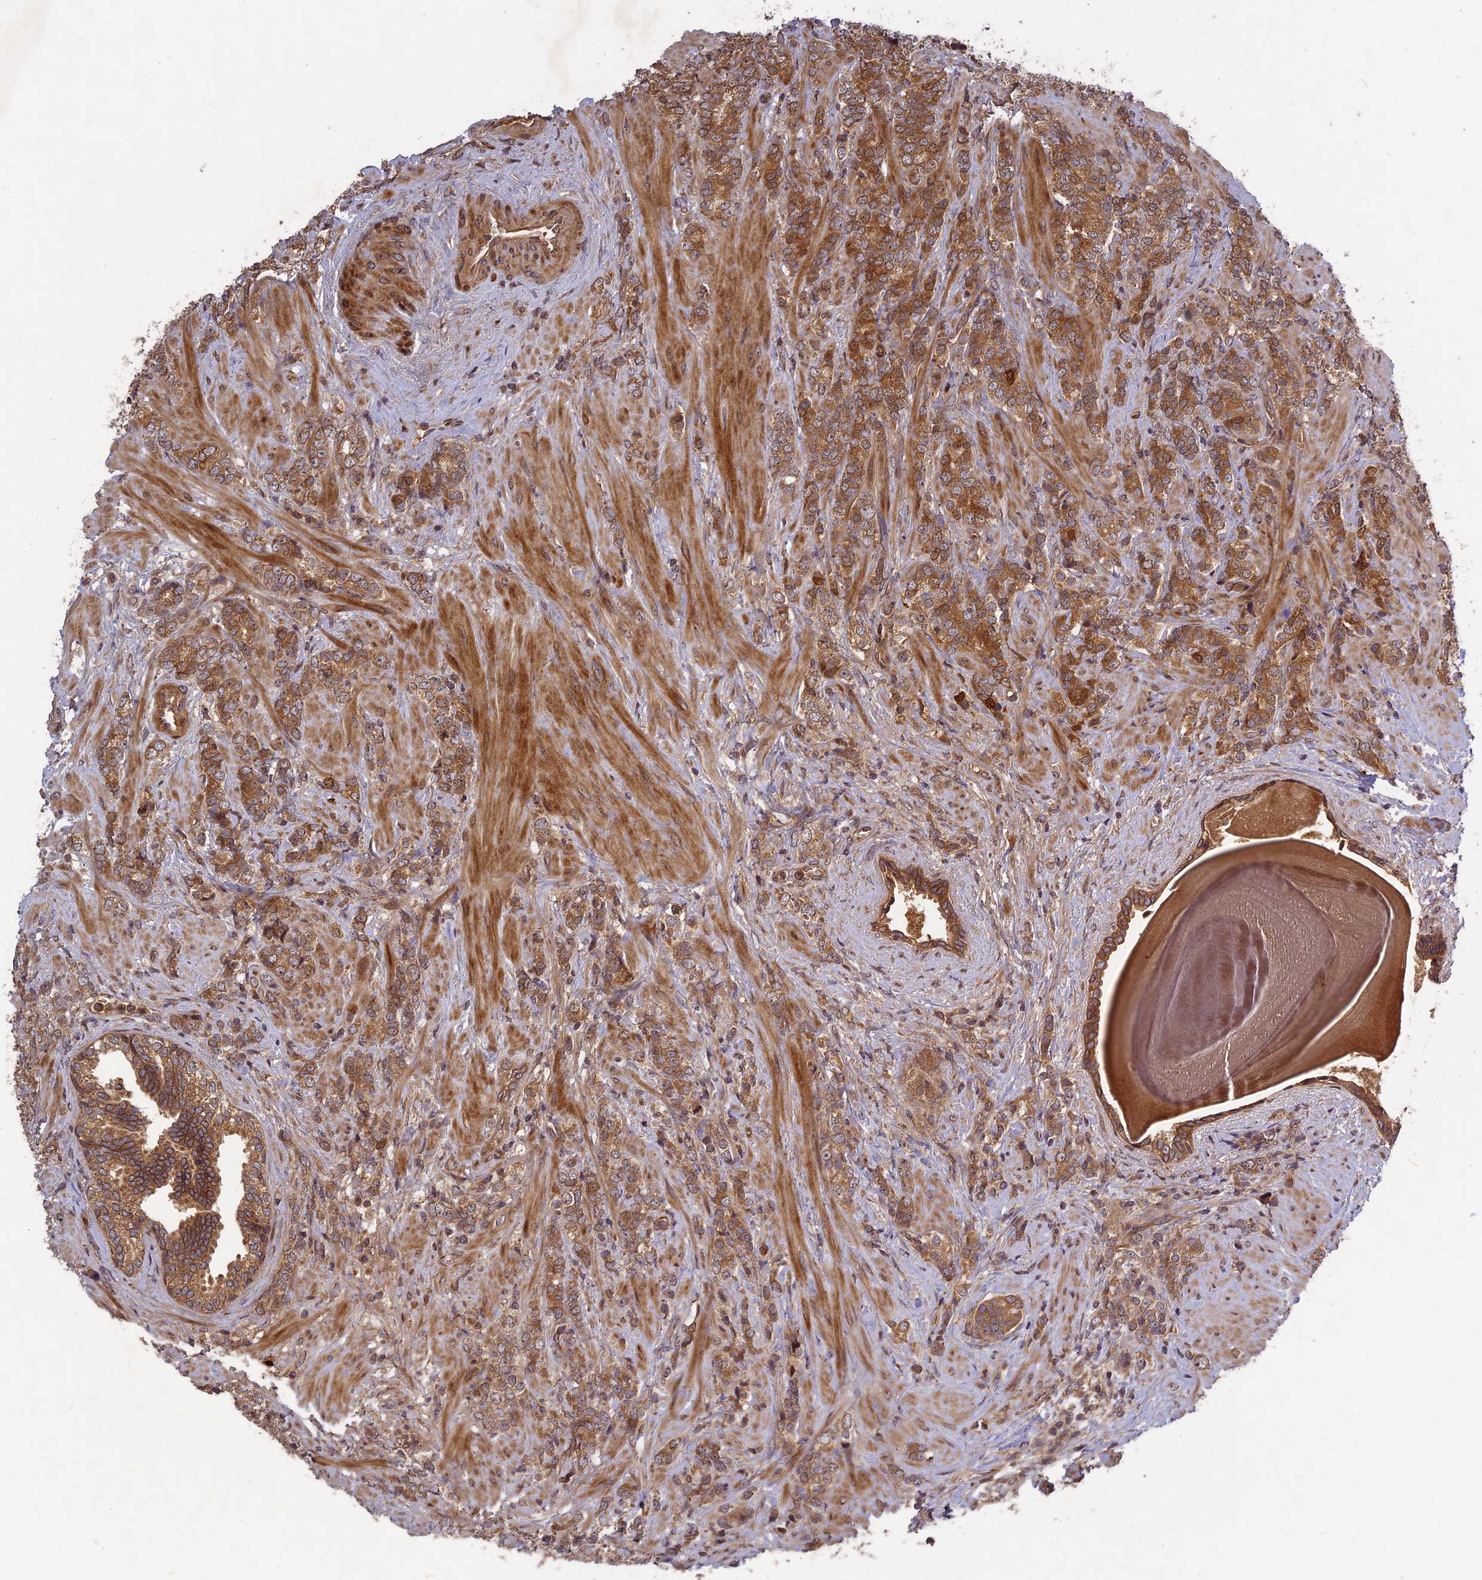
{"staining": {"intensity": "moderate", "quantity": ">75%", "location": "cytoplasmic/membranous"}, "tissue": "prostate cancer", "cell_type": "Tumor cells", "image_type": "cancer", "snomed": [{"axis": "morphology", "description": "Adenocarcinoma, High grade"}, {"axis": "topography", "description": "Prostate"}], "caption": "IHC micrograph of neoplastic tissue: human prostate adenocarcinoma (high-grade) stained using immunohistochemistry displays medium levels of moderate protein expression localized specifically in the cytoplasmic/membranous of tumor cells, appearing as a cytoplasmic/membranous brown color.", "gene": "TMUB2", "patient": {"sex": "male", "age": 64}}